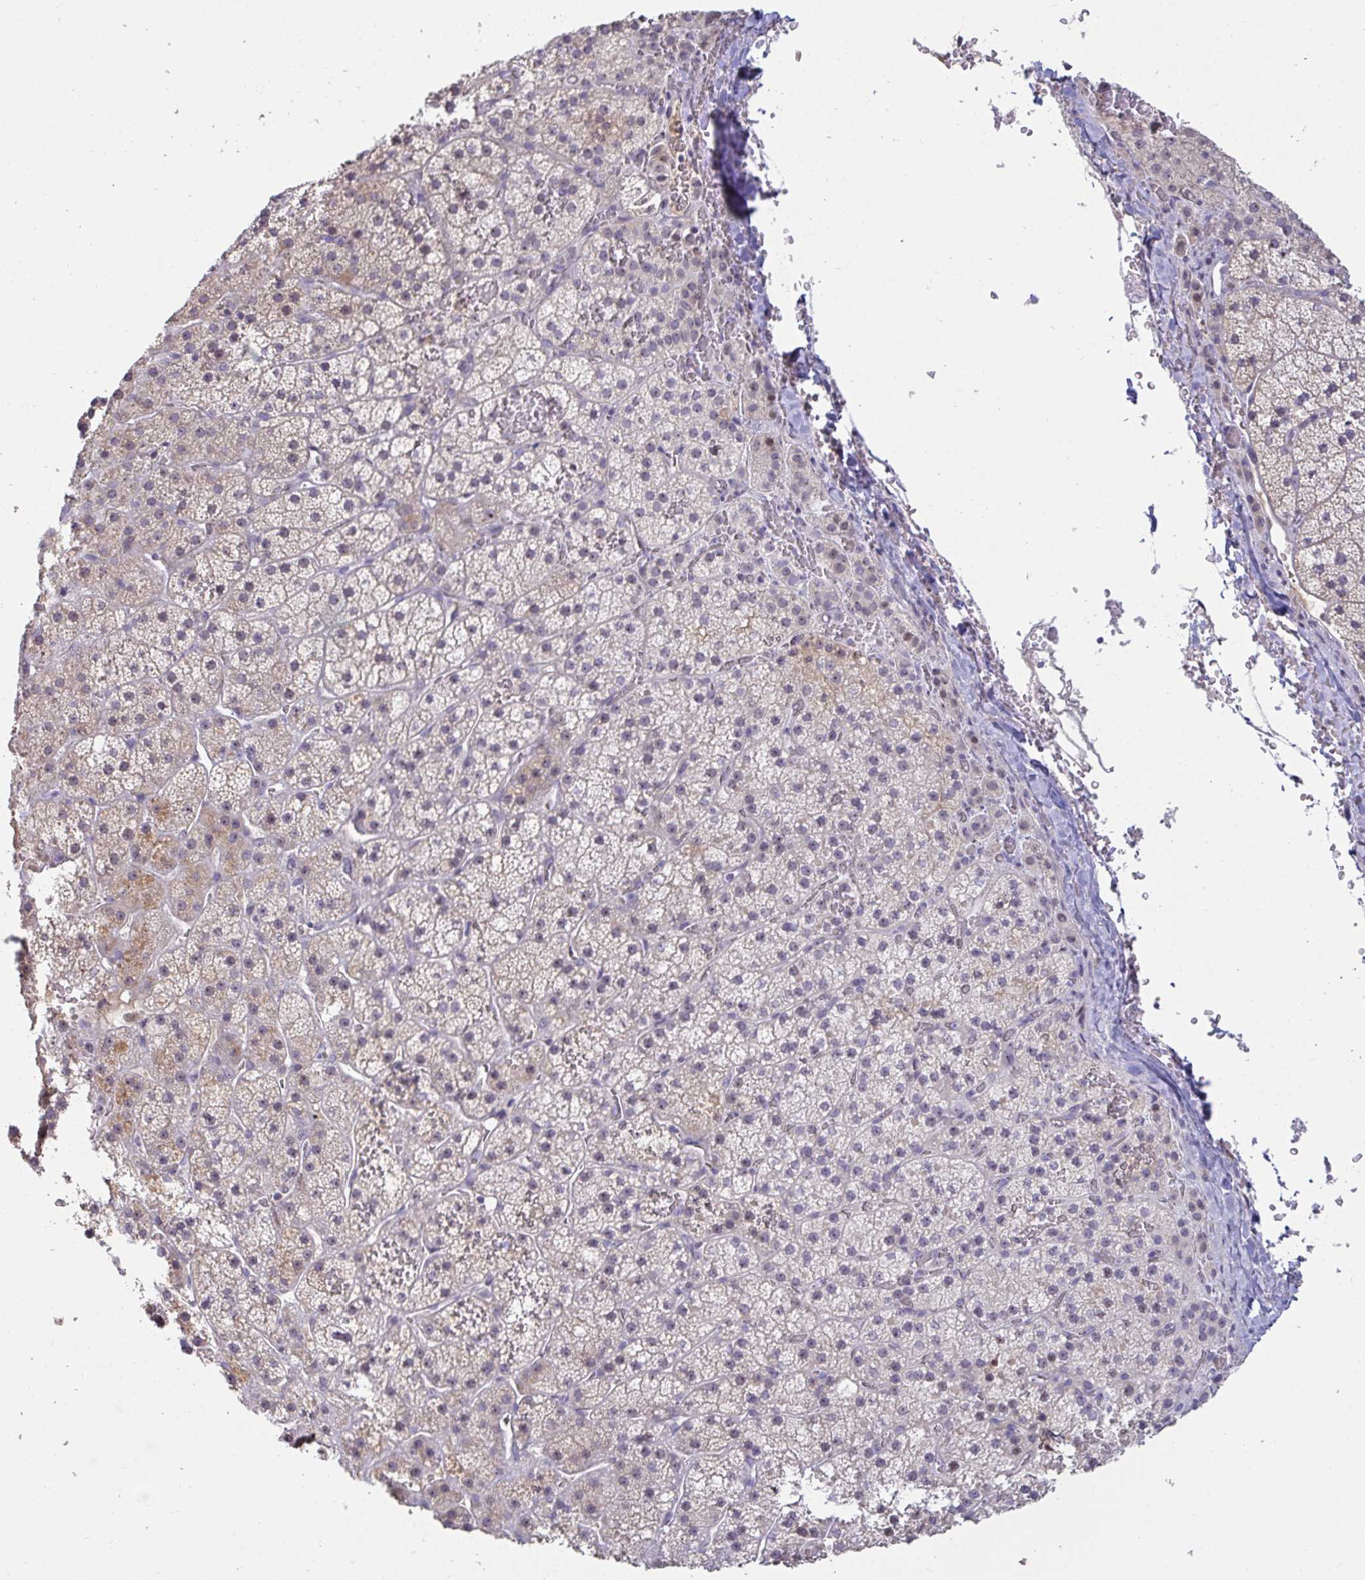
{"staining": {"intensity": "moderate", "quantity": "<25%", "location": "cytoplasmic/membranous"}, "tissue": "adrenal gland", "cell_type": "Glandular cells", "image_type": "normal", "snomed": [{"axis": "morphology", "description": "Normal tissue, NOS"}, {"axis": "topography", "description": "Adrenal gland"}], "caption": "Moderate cytoplasmic/membranous staining is seen in approximately <25% of glandular cells in normal adrenal gland.", "gene": "MYC", "patient": {"sex": "male", "age": 53}}